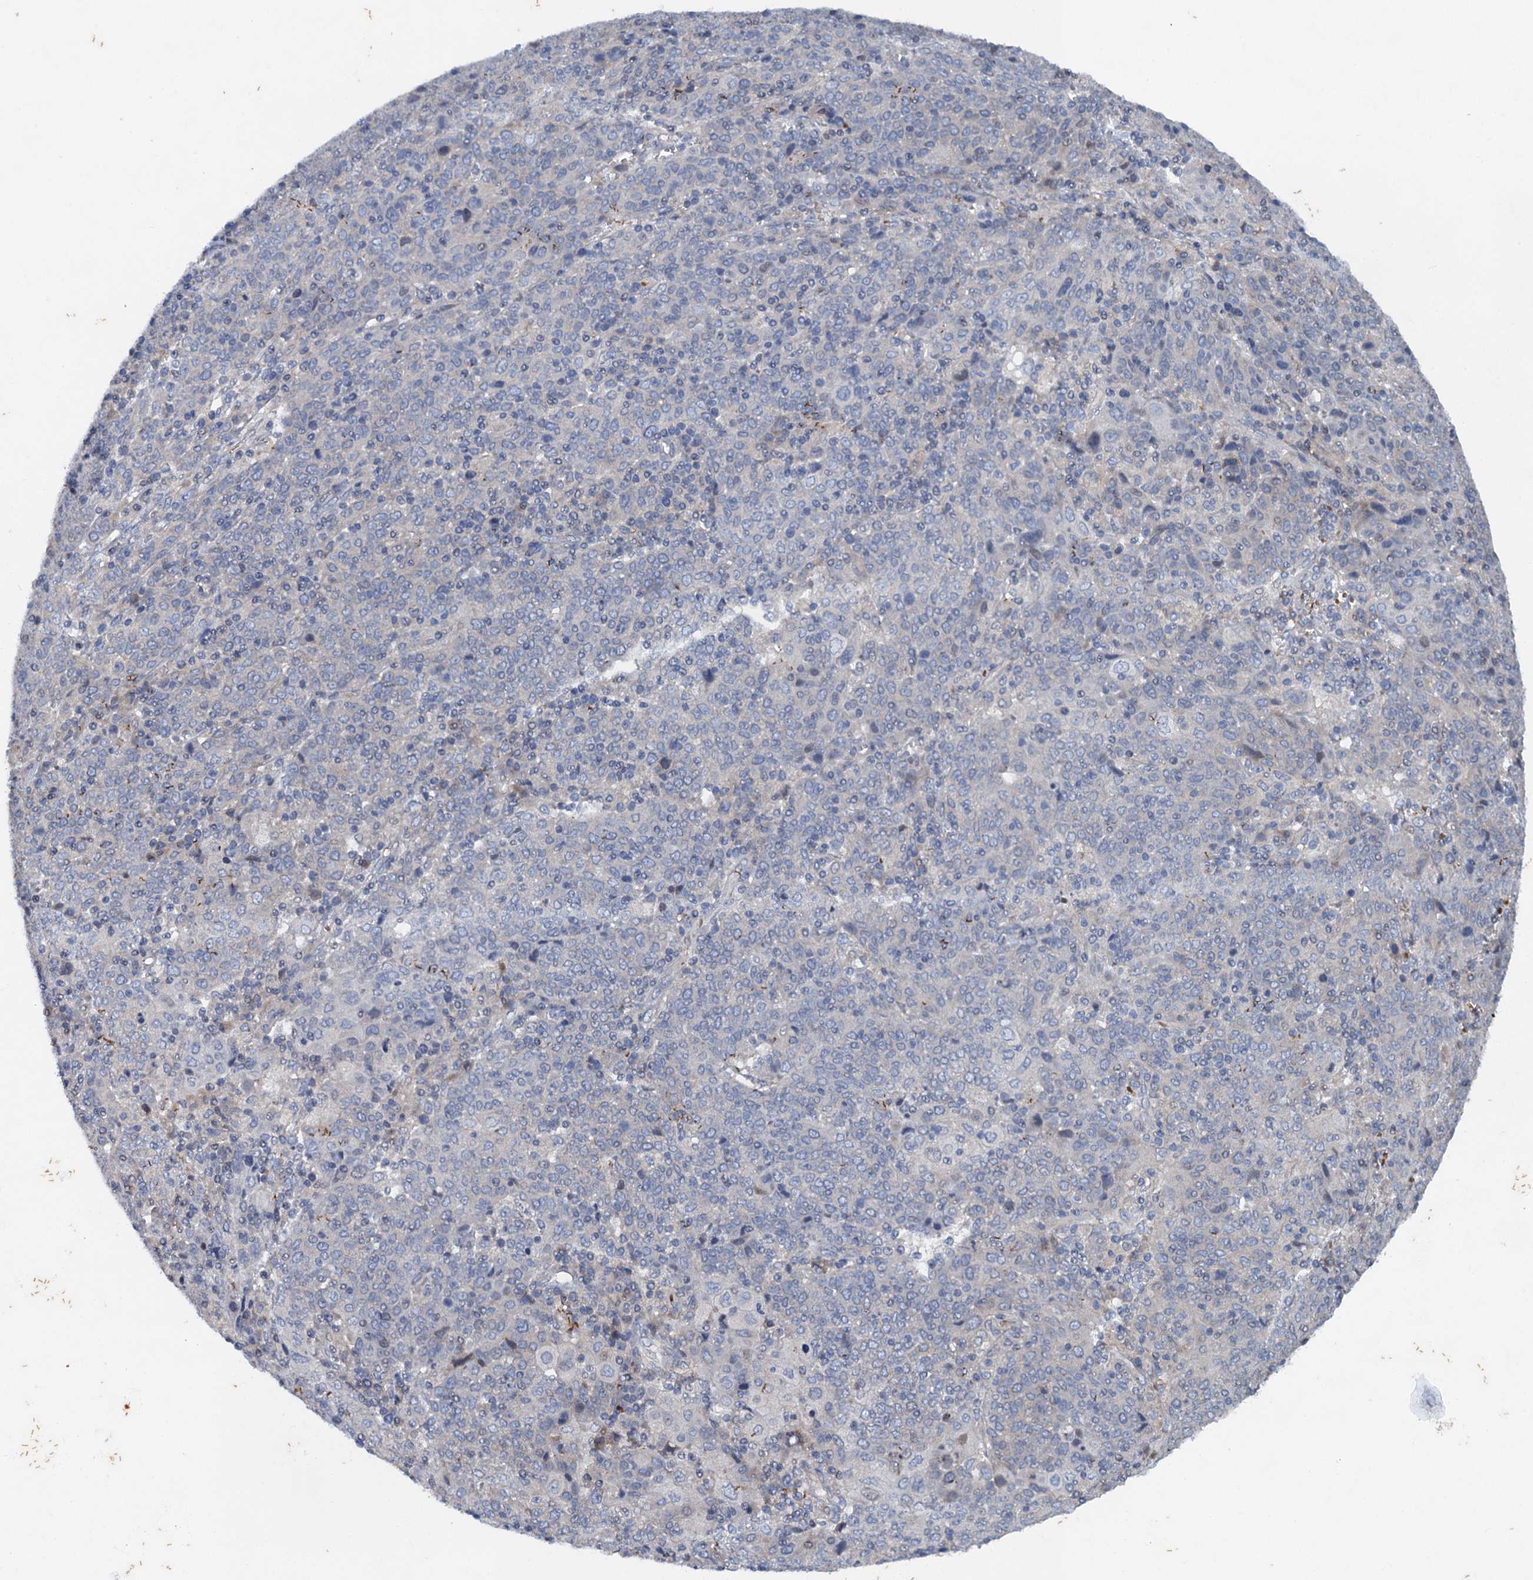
{"staining": {"intensity": "negative", "quantity": "none", "location": "none"}, "tissue": "cervical cancer", "cell_type": "Tumor cells", "image_type": "cancer", "snomed": [{"axis": "morphology", "description": "Squamous cell carcinoma, NOS"}, {"axis": "topography", "description": "Cervix"}], "caption": "High power microscopy image of an immunohistochemistry image of cervical squamous cell carcinoma, revealing no significant expression in tumor cells. Nuclei are stained in blue.", "gene": "NBEA", "patient": {"sex": "female", "age": 67}}